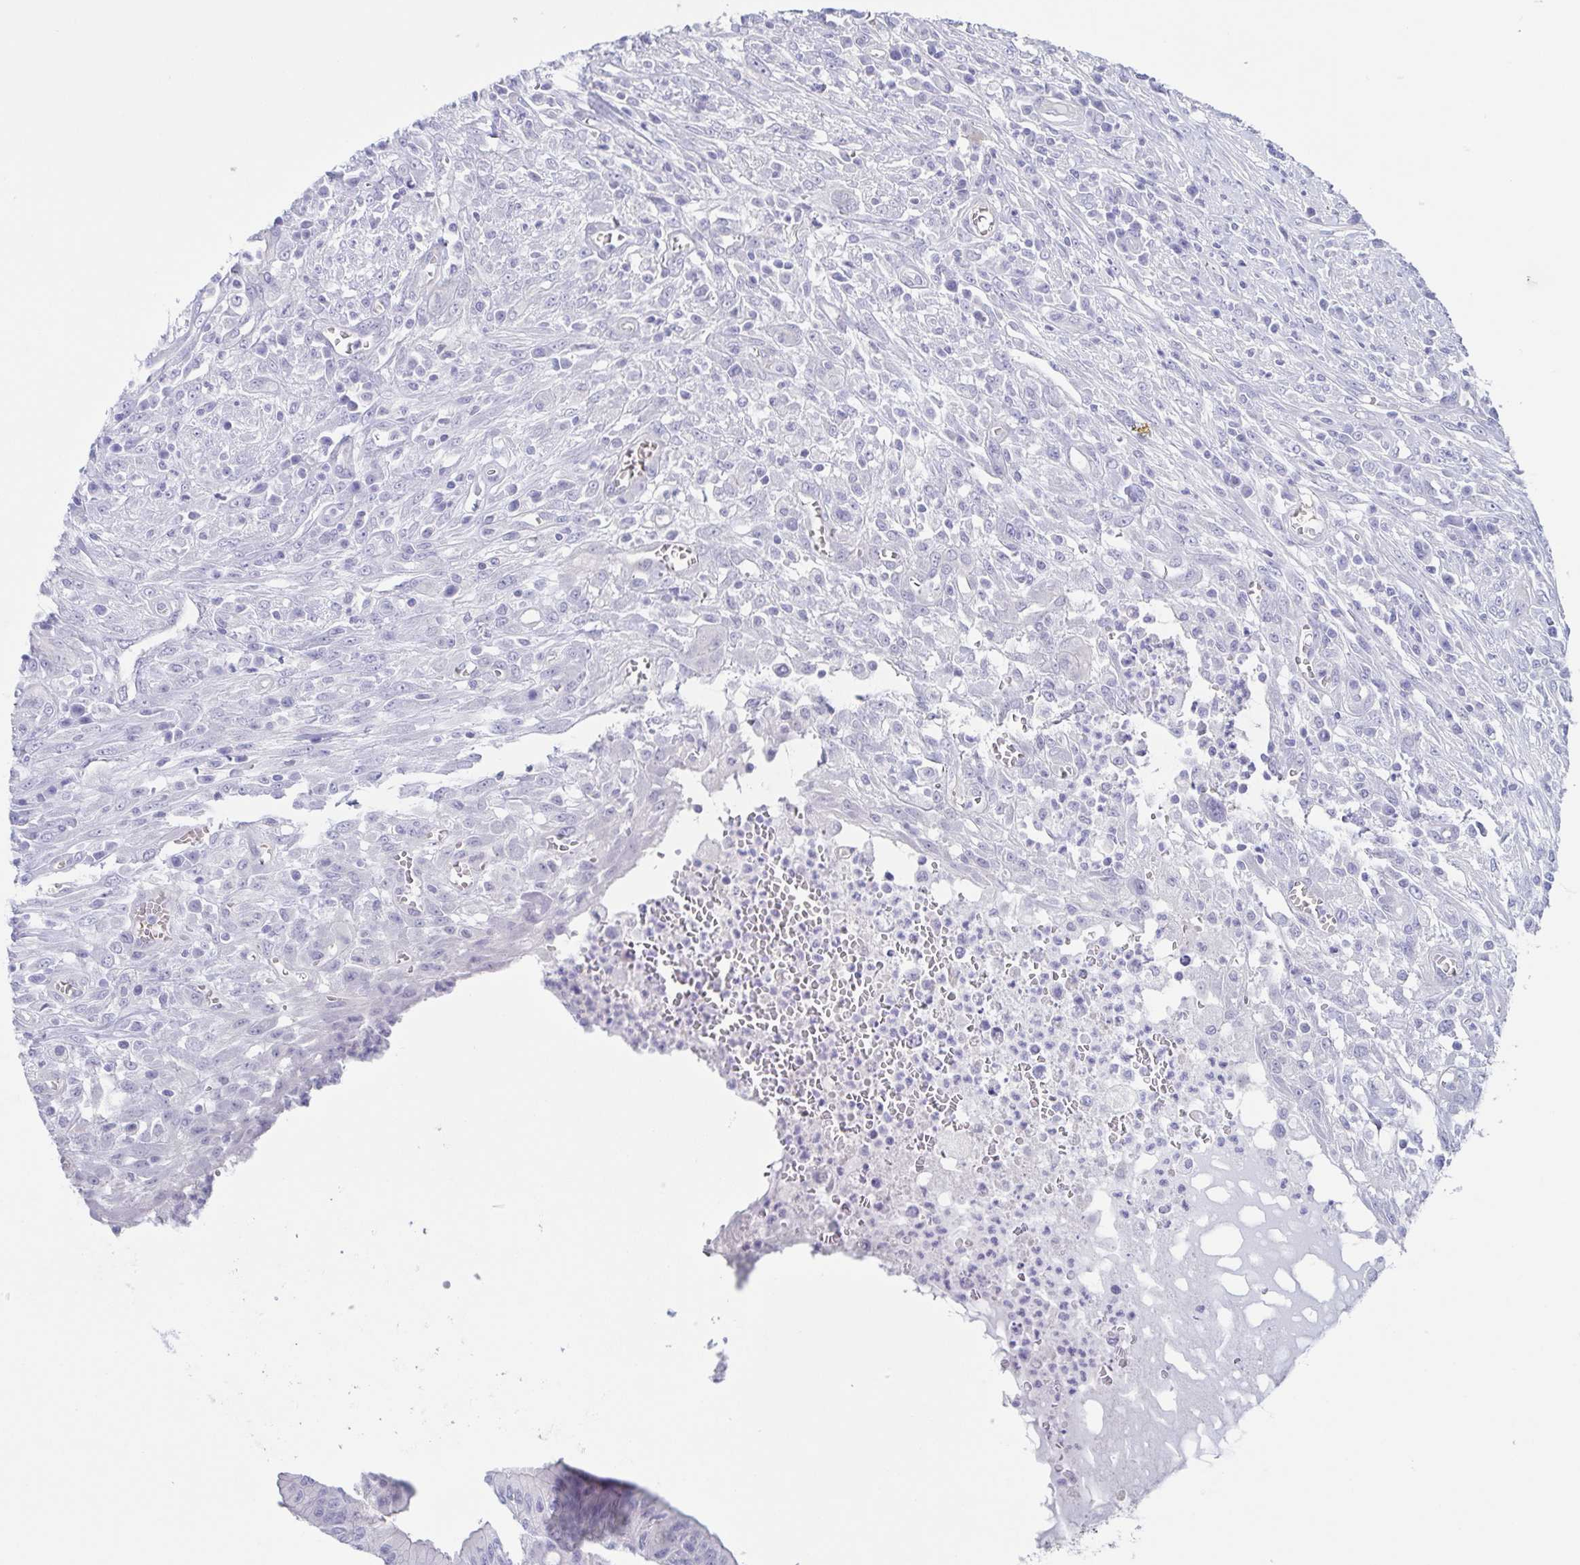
{"staining": {"intensity": "negative", "quantity": "none", "location": "none"}, "tissue": "colorectal cancer", "cell_type": "Tumor cells", "image_type": "cancer", "snomed": [{"axis": "morphology", "description": "Adenocarcinoma, NOS"}, {"axis": "topography", "description": "Colon"}], "caption": "Photomicrograph shows no protein staining in tumor cells of colorectal adenocarcinoma tissue.", "gene": "TEX12", "patient": {"sex": "male", "age": 65}}